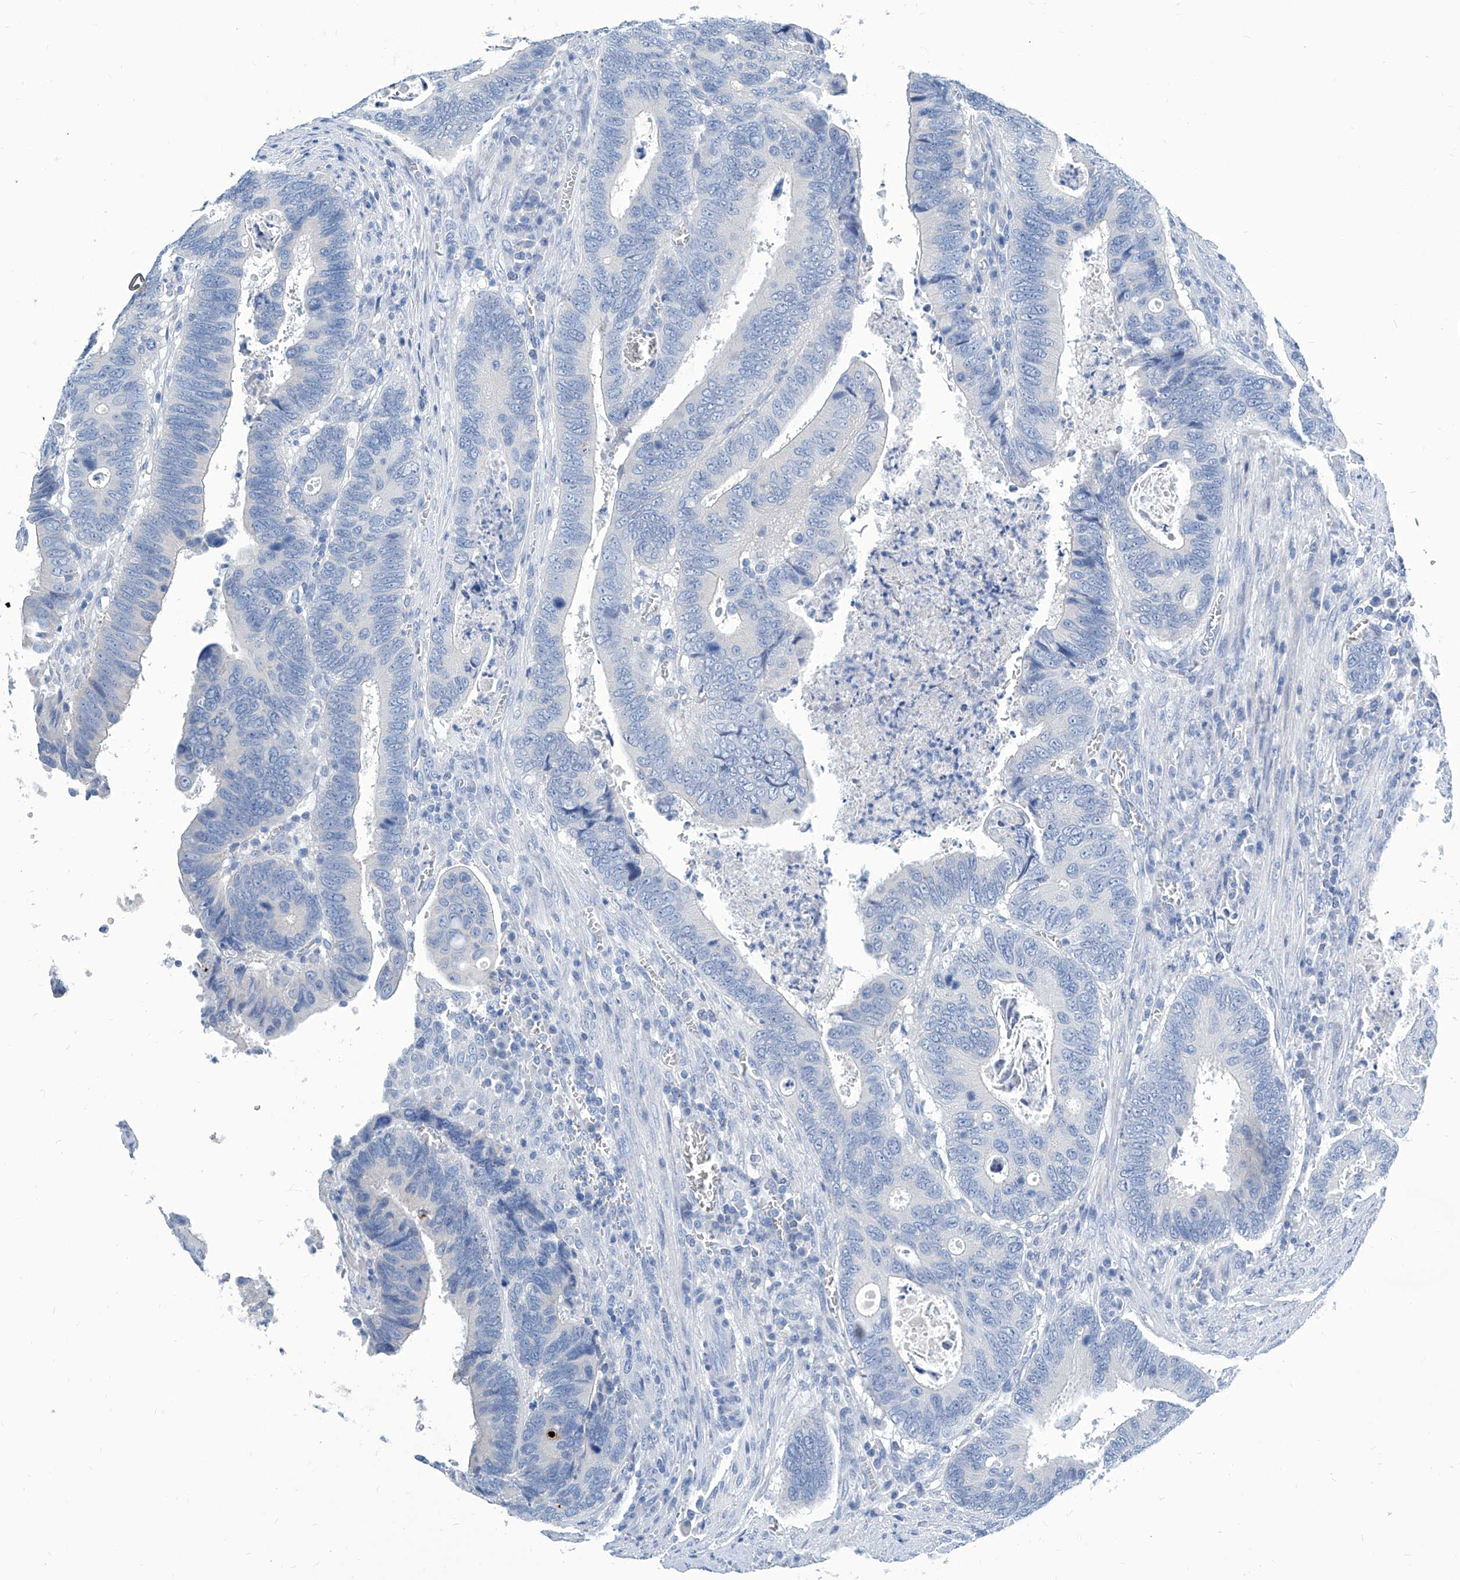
{"staining": {"intensity": "negative", "quantity": "none", "location": "none"}, "tissue": "colorectal cancer", "cell_type": "Tumor cells", "image_type": "cancer", "snomed": [{"axis": "morphology", "description": "Adenocarcinoma, NOS"}, {"axis": "topography", "description": "Colon"}], "caption": "The photomicrograph exhibits no significant positivity in tumor cells of colorectal adenocarcinoma.", "gene": "ZNF519", "patient": {"sex": "male", "age": 72}}